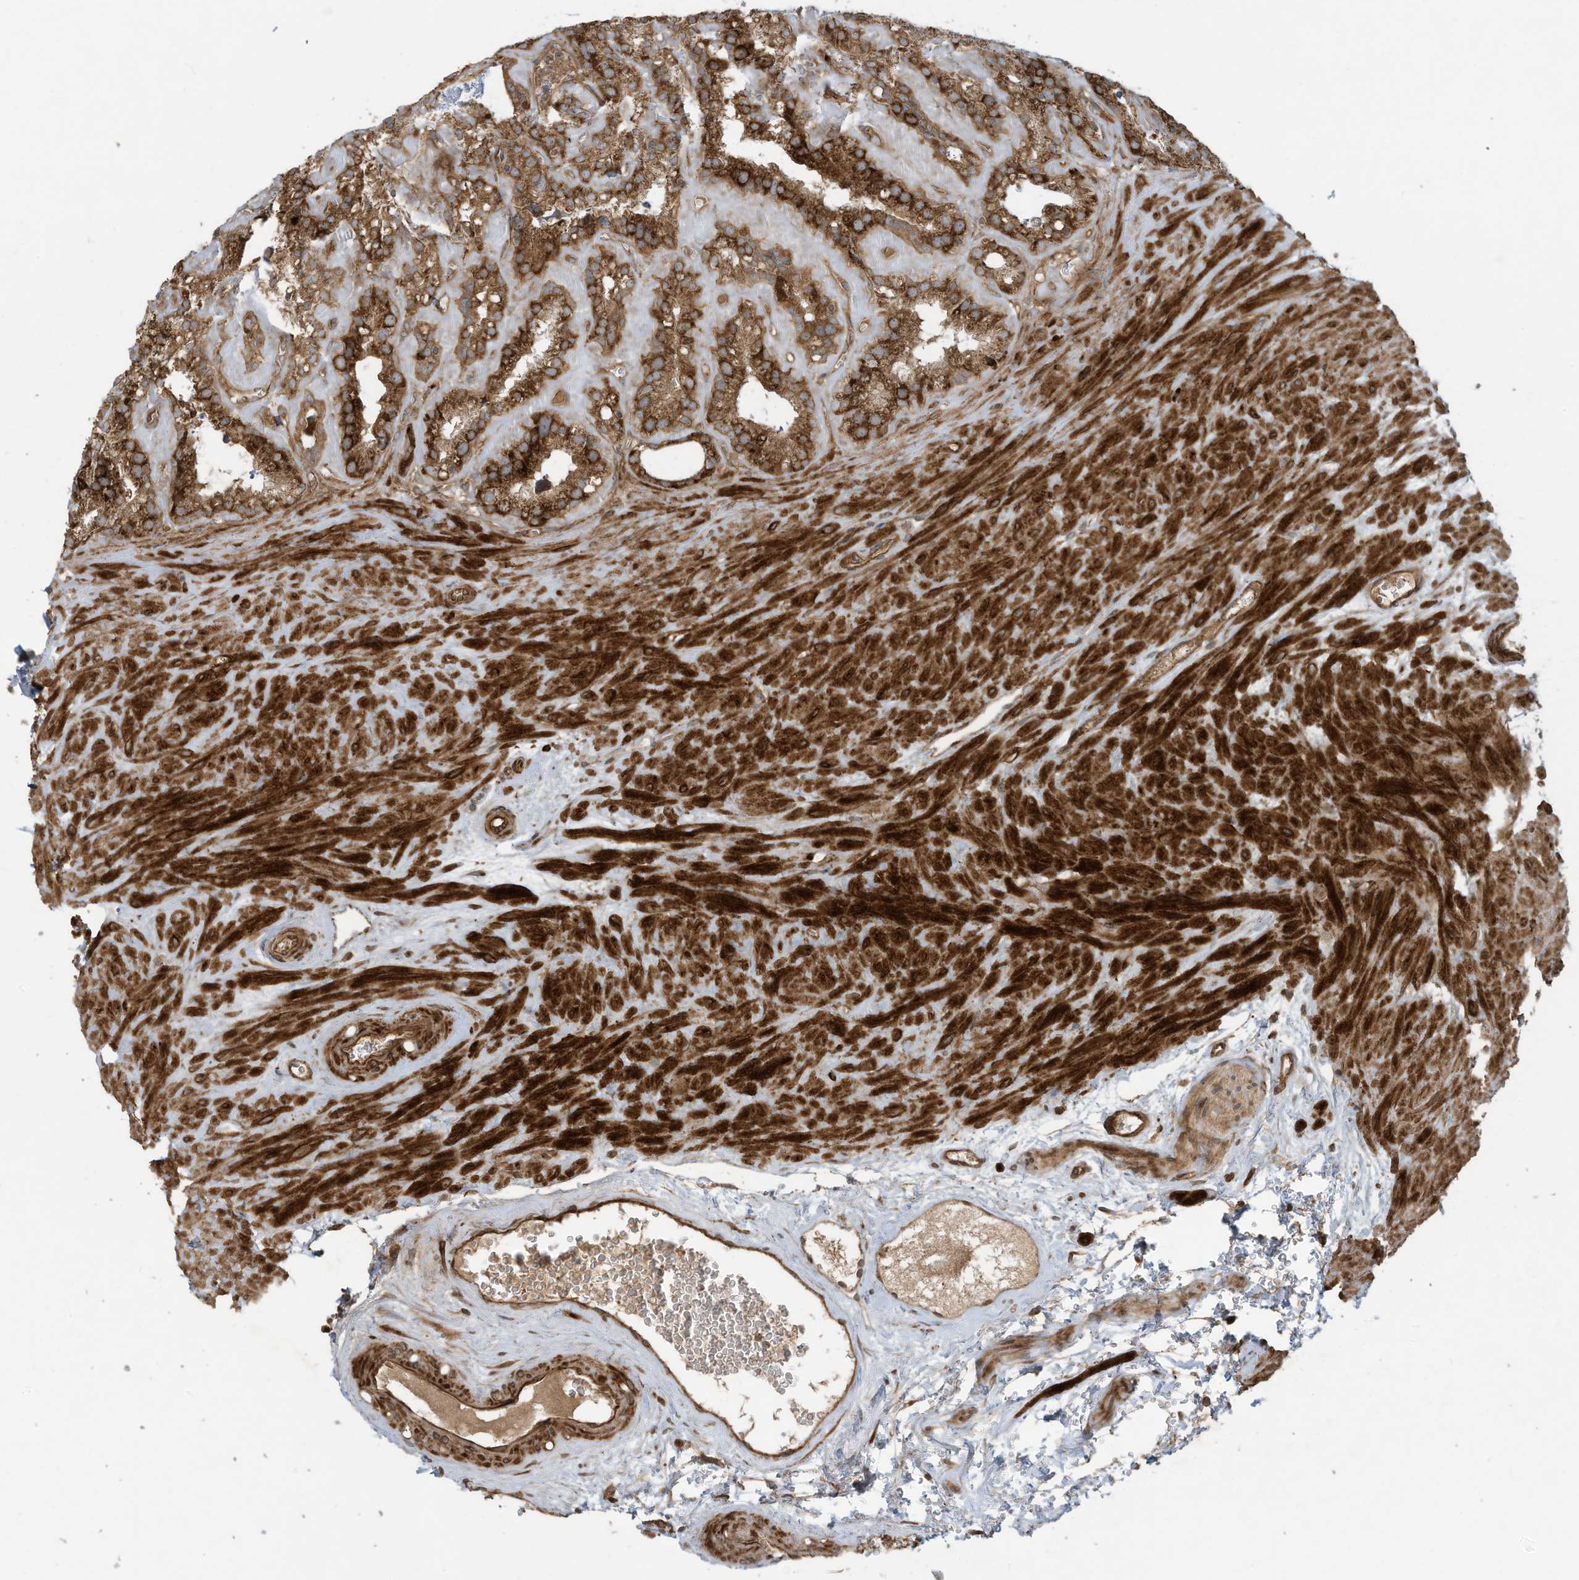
{"staining": {"intensity": "strong", "quantity": ">75%", "location": "cytoplasmic/membranous"}, "tissue": "seminal vesicle", "cell_type": "Glandular cells", "image_type": "normal", "snomed": [{"axis": "morphology", "description": "Normal tissue, NOS"}, {"axis": "topography", "description": "Prostate"}, {"axis": "topography", "description": "Seminal veicle"}], "caption": "Protein expression by IHC shows strong cytoplasmic/membranous staining in about >75% of glandular cells in normal seminal vesicle.", "gene": "DDIT4", "patient": {"sex": "male", "age": 59}}